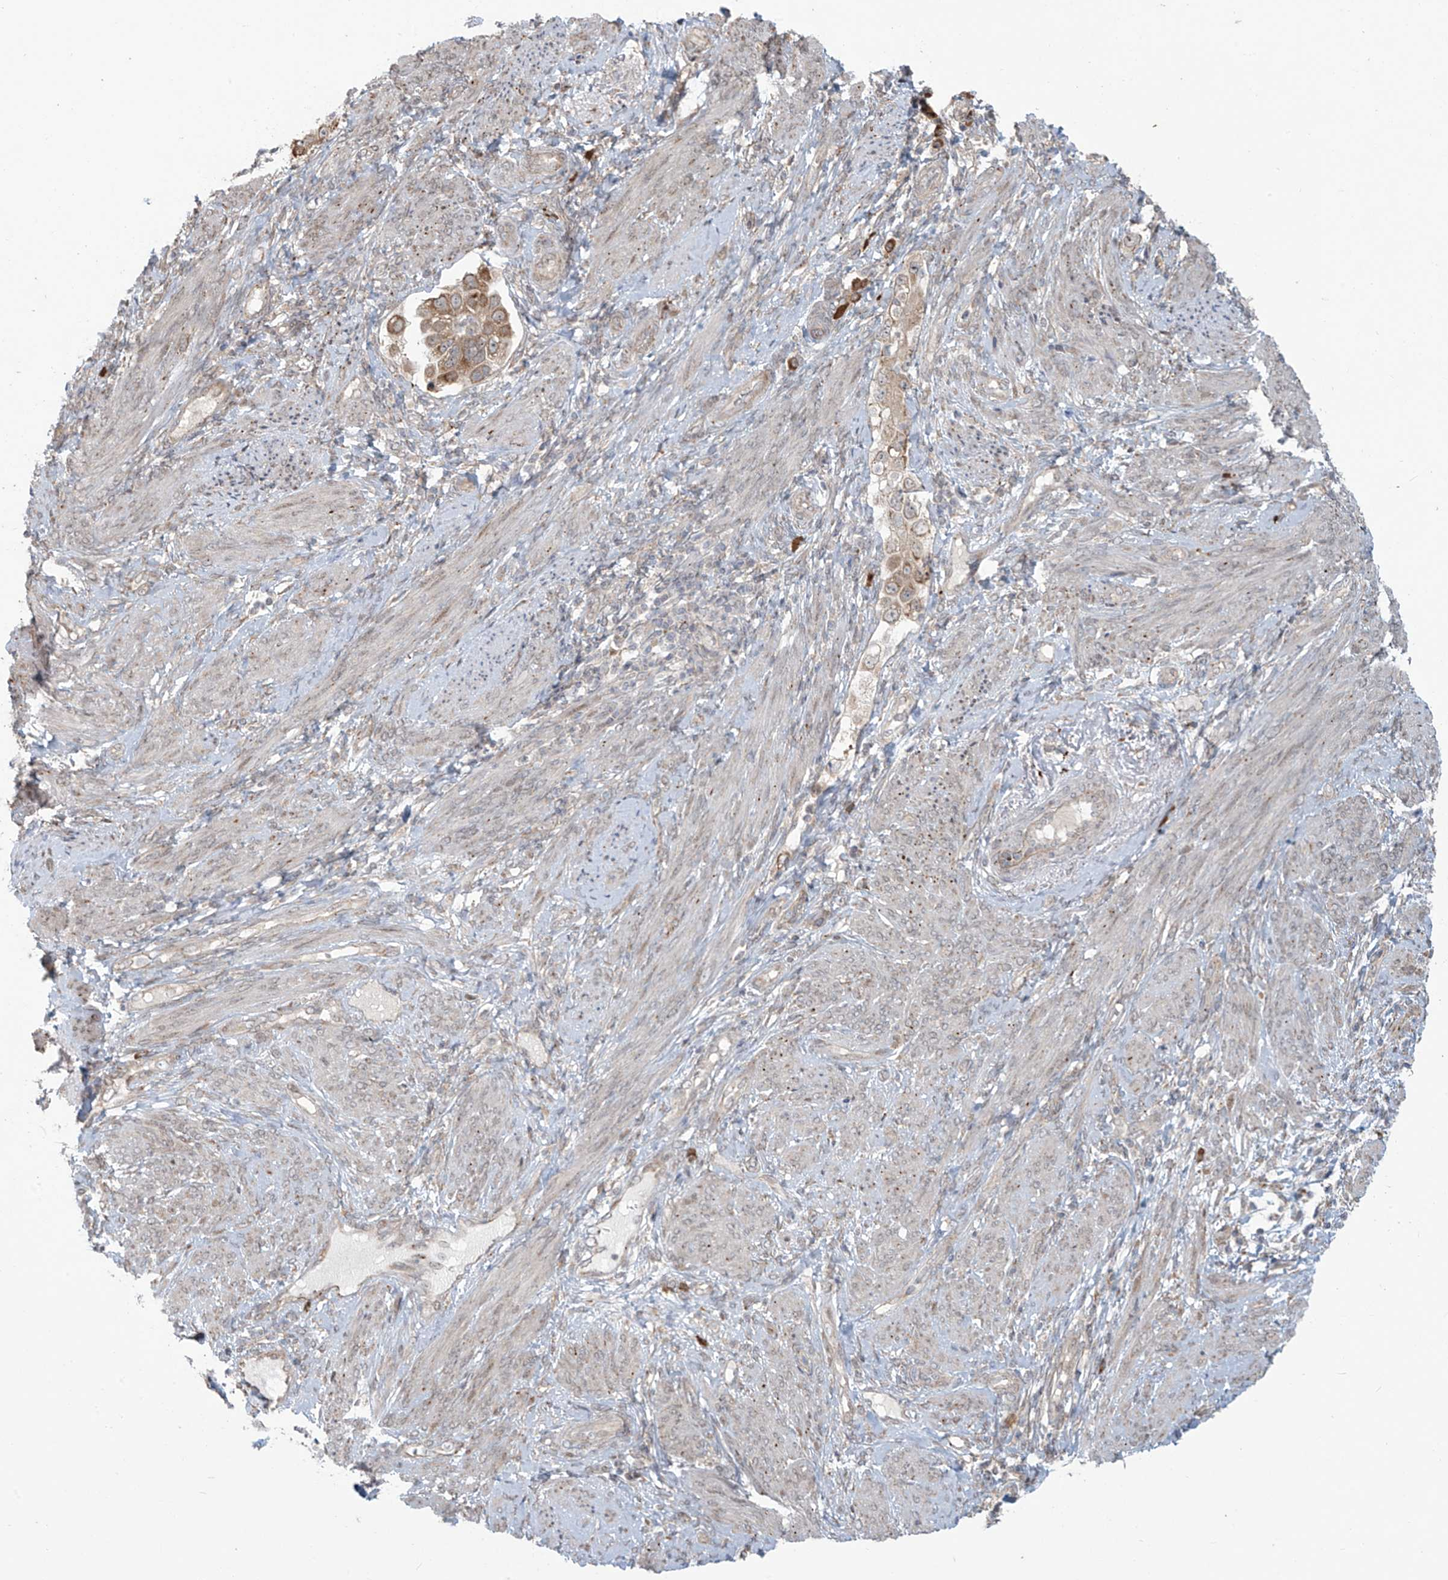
{"staining": {"intensity": "weak", "quantity": ">75%", "location": "cytoplasmic/membranous"}, "tissue": "endometrial cancer", "cell_type": "Tumor cells", "image_type": "cancer", "snomed": [{"axis": "morphology", "description": "Adenocarcinoma, NOS"}, {"axis": "topography", "description": "Endometrium"}], "caption": "The photomicrograph exhibits a brown stain indicating the presence of a protein in the cytoplasmic/membranous of tumor cells in endometrial cancer (adenocarcinoma).", "gene": "PLEKHM3", "patient": {"sex": "female", "age": 85}}